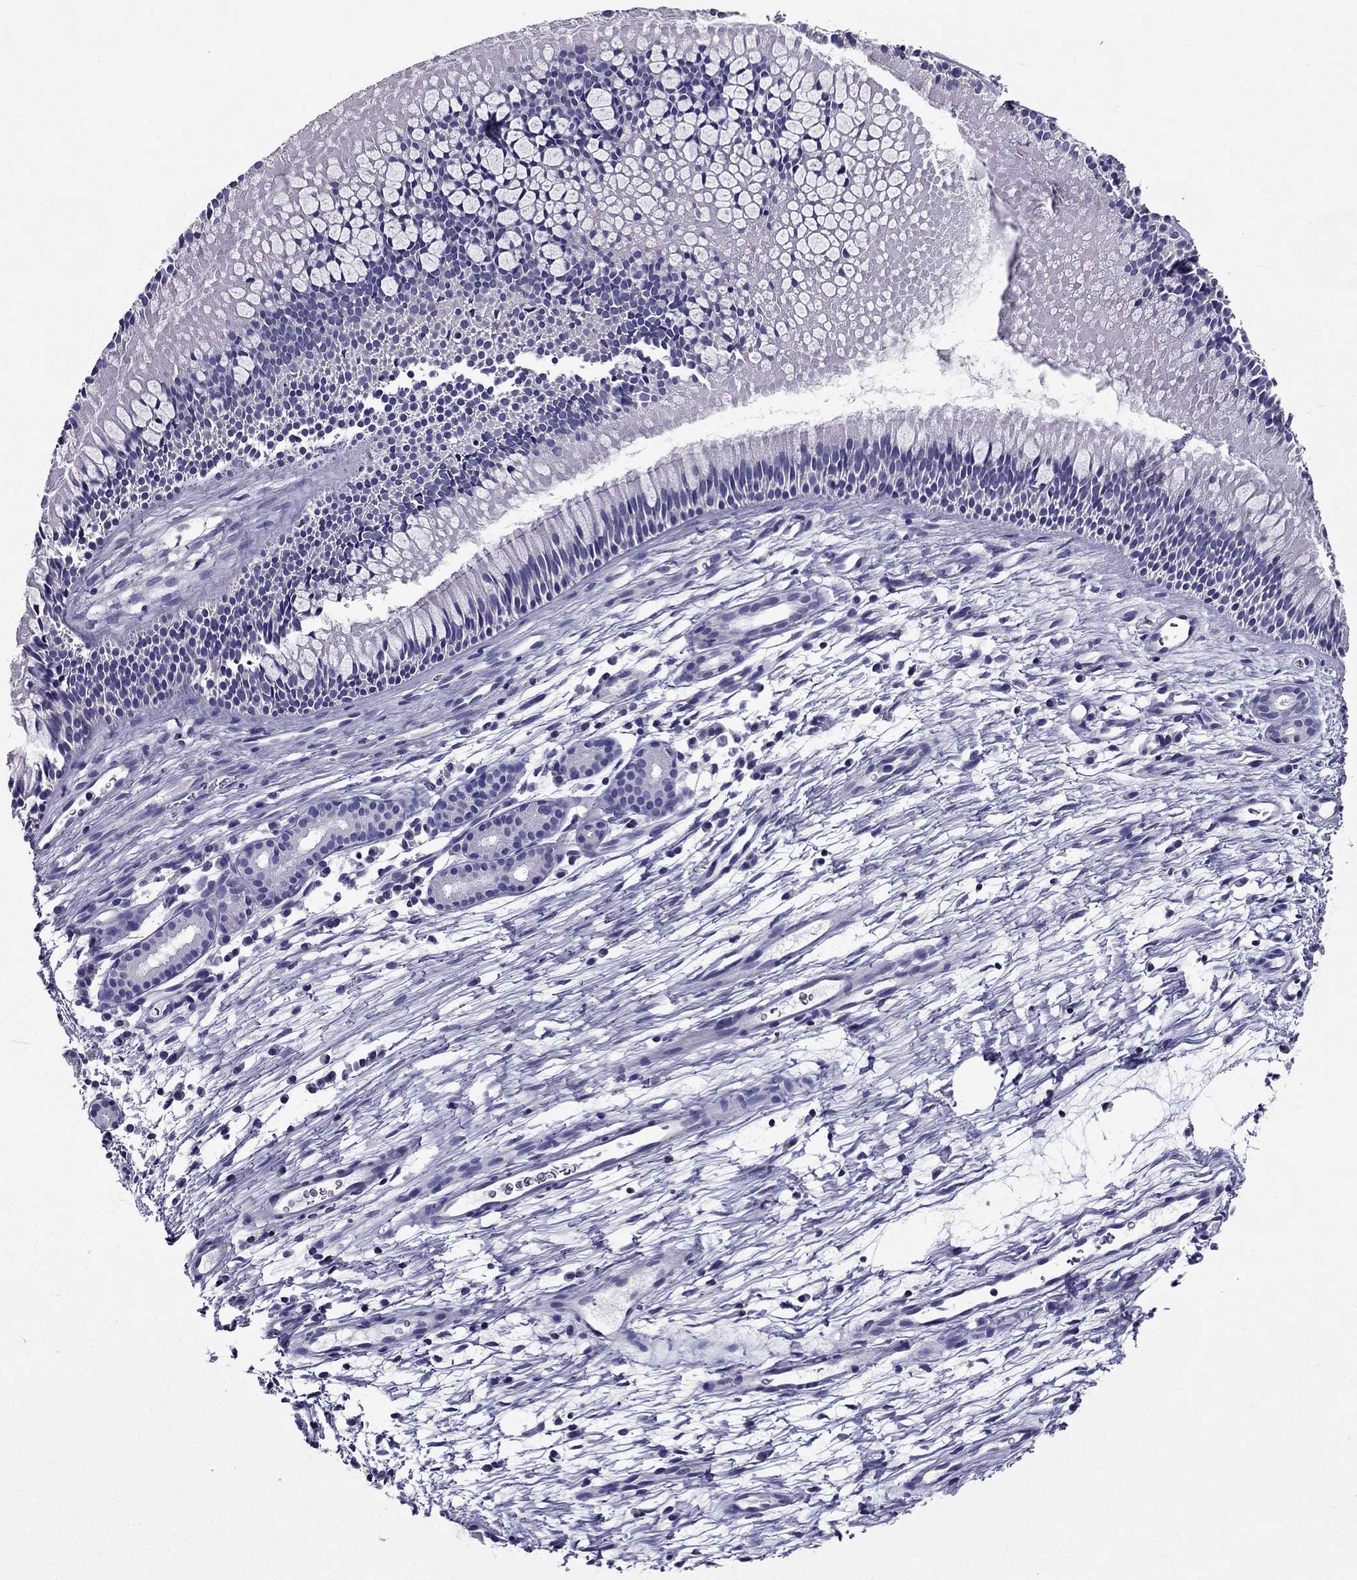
{"staining": {"intensity": "negative", "quantity": "none", "location": "none"}, "tissue": "nasopharynx", "cell_type": "Respiratory epithelial cells", "image_type": "normal", "snomed": [{"axis": "morphology", "description": "Normal tissue, NOS"}, {"axis": "topography", "description": "Nasopharynx"}], "caption": "Respiratory epithelial cells are negative for protein expression in unremarkable human nasopharynx. (DAB immunohistochemistry (IHC) visualized using brightfield microscopy, high magnification).", "gene": "AAK1", "patient": {"sex": "male", "age": 51}}